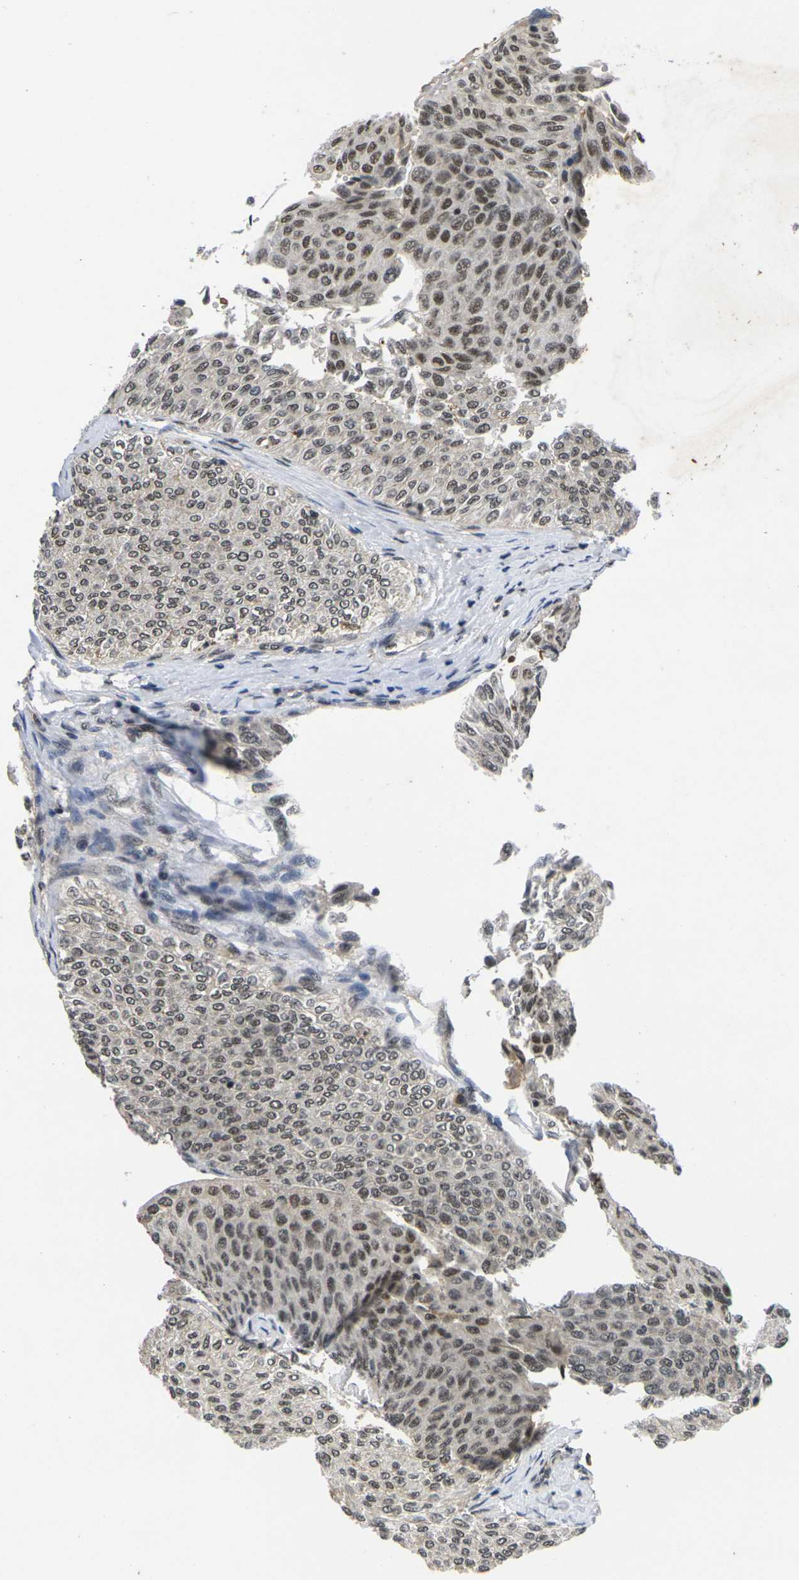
{"staining": {"intensity": "weak", "quantity": ">75%", "location": "nuclear"}, "tissue": "urothelial cancer", "cell_type": "Tumor cells", "image_type": "cancer", "snomed": [{"axis": "morphology", "description": "Urothelial carcinoma, Low grade"}, {"axis": "topography", "description": "Urinary bladder"}], "caption": "Protein expression analysis of human urothelial carcinoma (low-grade) reveals weak nuclear positivity in approximately >75% of tumor cells.", "gene": "GTF2E1", "patient": {"sex": "male", "age": 78}}